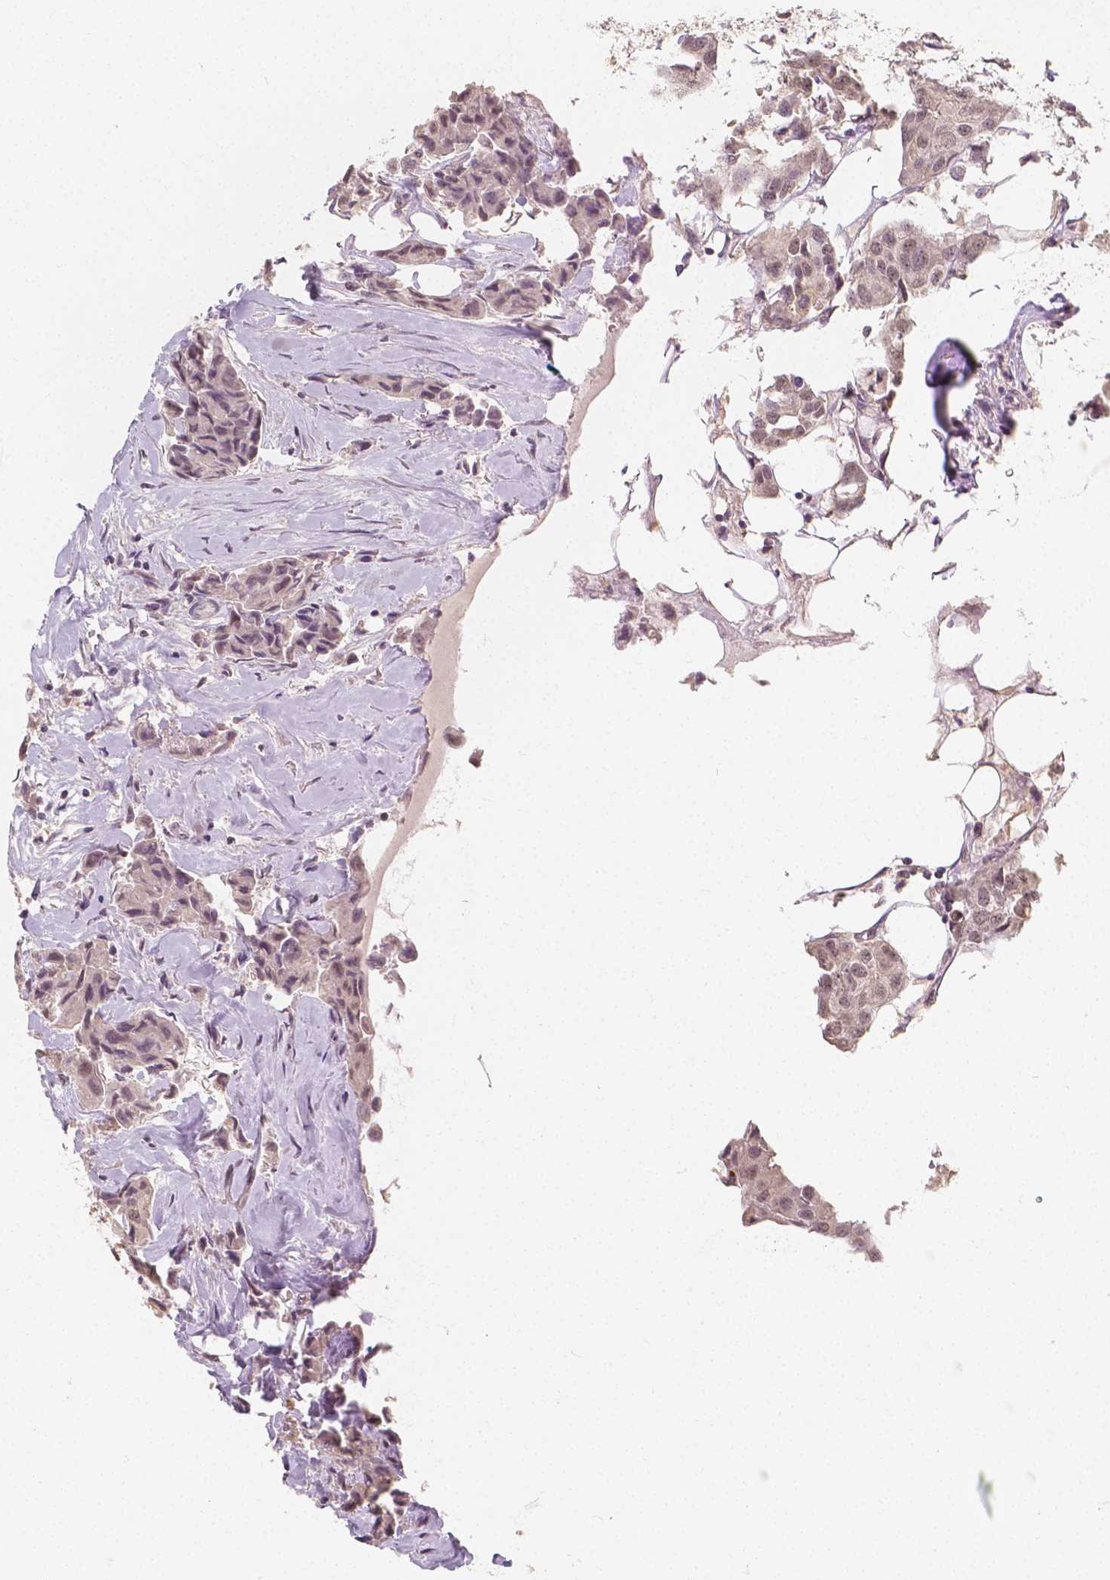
{"staining": {"intensity": "weak", "quantity": ">75%", "location": "nuclear"}, "tissue": "breast cancer", "cell_type": "Tumor cells", "image_type": "cancer", "snomed": [{"axis": "morphology", "description": "Duct carcinoma"}, {"axis": "topography", "description": "Breast"}, {"axis": "topography", "description": "Lymph node"}], "caption": "A micrograph of human breast cancer (intraductal carcinoma) stained for a protein reveals weak nuclear brown staining in tumor cells.", "gene": "NOLC1", "patient": {"sex": "female", "age": 80}}